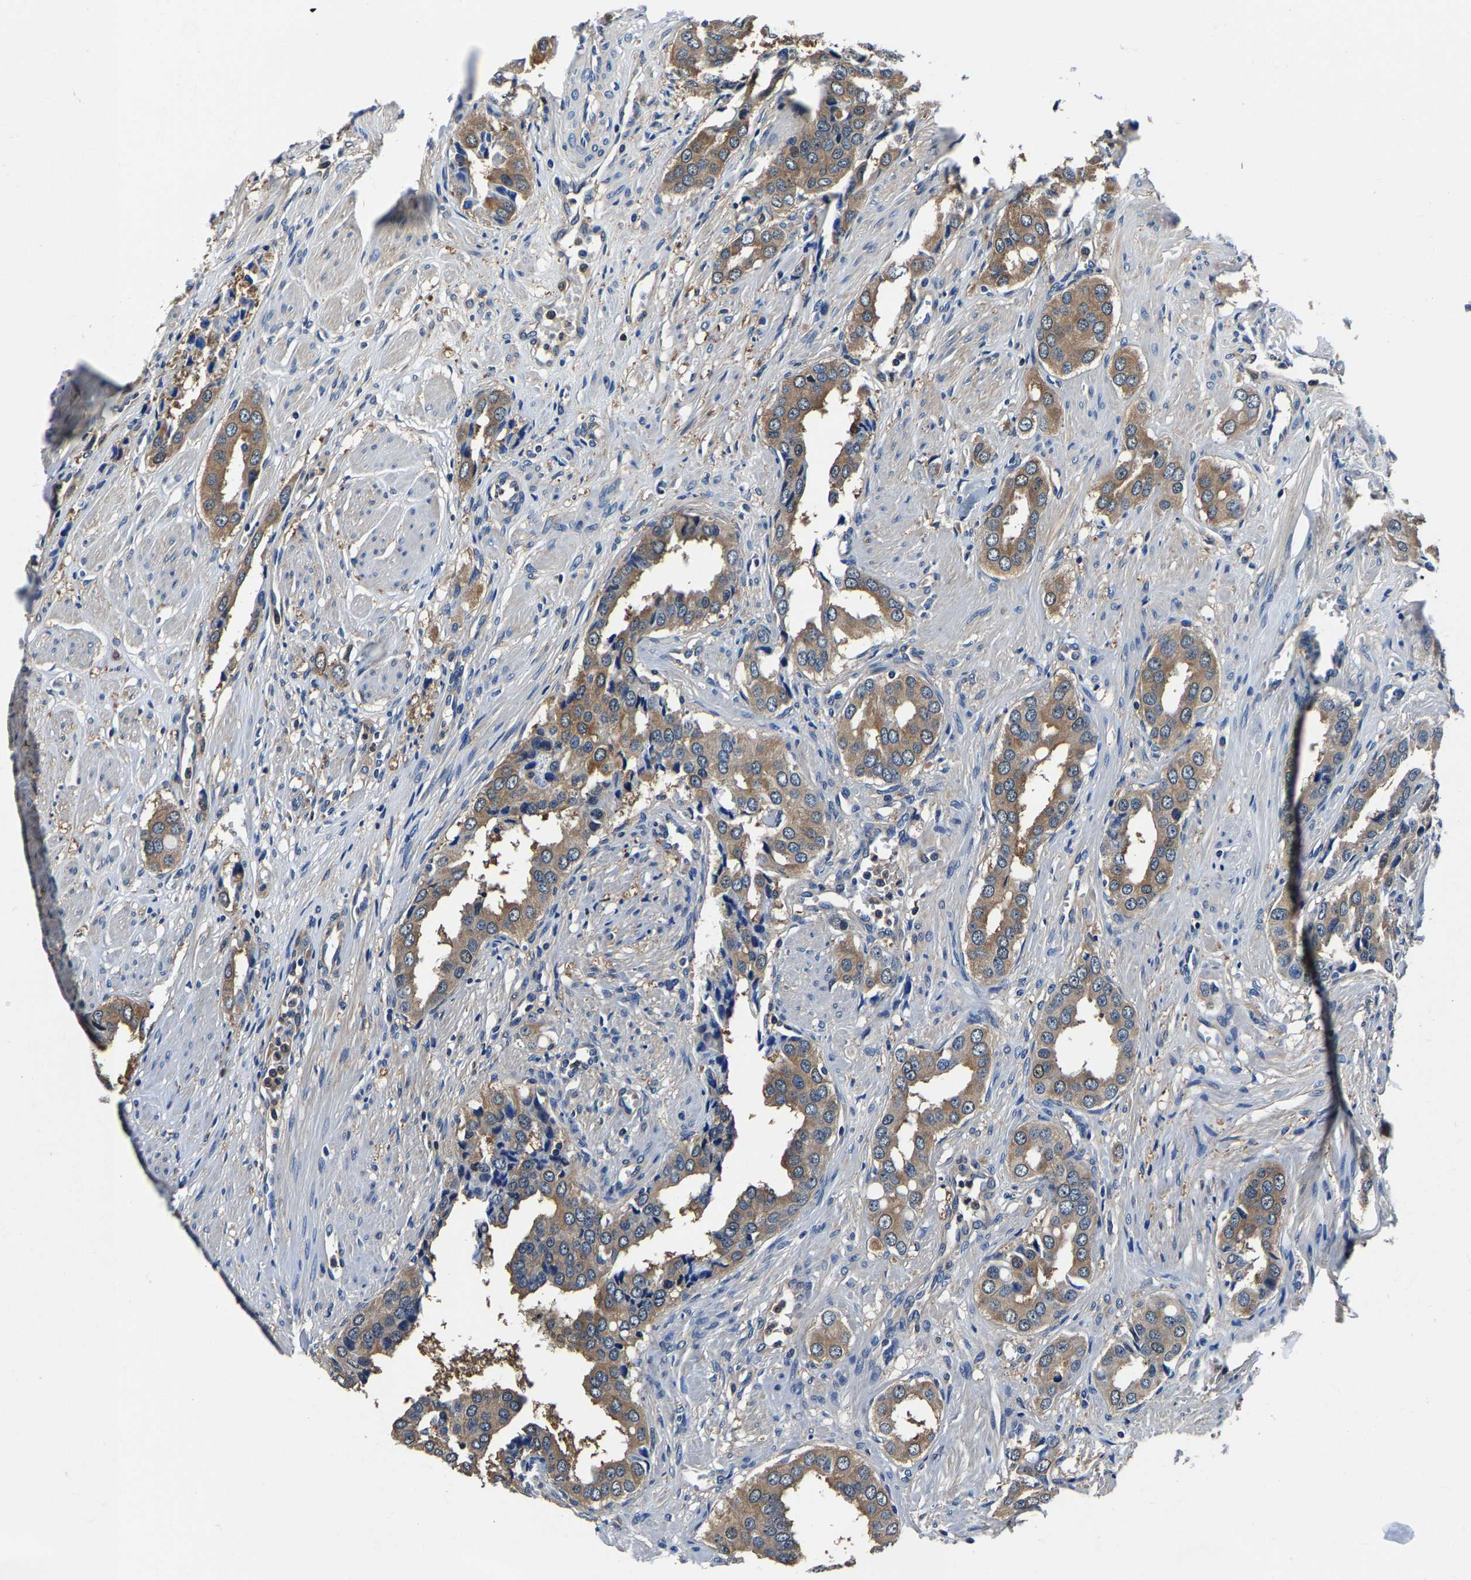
{"staining": {"intensity": "moderate", "quantity": ">75%", "location": "cytoplasmic/membranous"}, "tissue": "prostate cancer", "cell_type": "Tumor cells", "image_type": "cancer", "snomed": [{"axis": "morphology", "description": "Adenocarcinoma, High grade"}, {"axis": "topography", "description": "Prostate"}], "caption": "Prostate high-grade adenocarcinoma stained with DAB (3,3'-diaminobenzidine) immunohistochemistry demonstrates medium levels of moderate cytoplasmic/membranous staining in about >75% of tumor cells. (brown staining indicates protein expression, while blue staining denotes nuclei).", "gene": "ALDOB", "patient": {"sex": "male", "age": 52}}